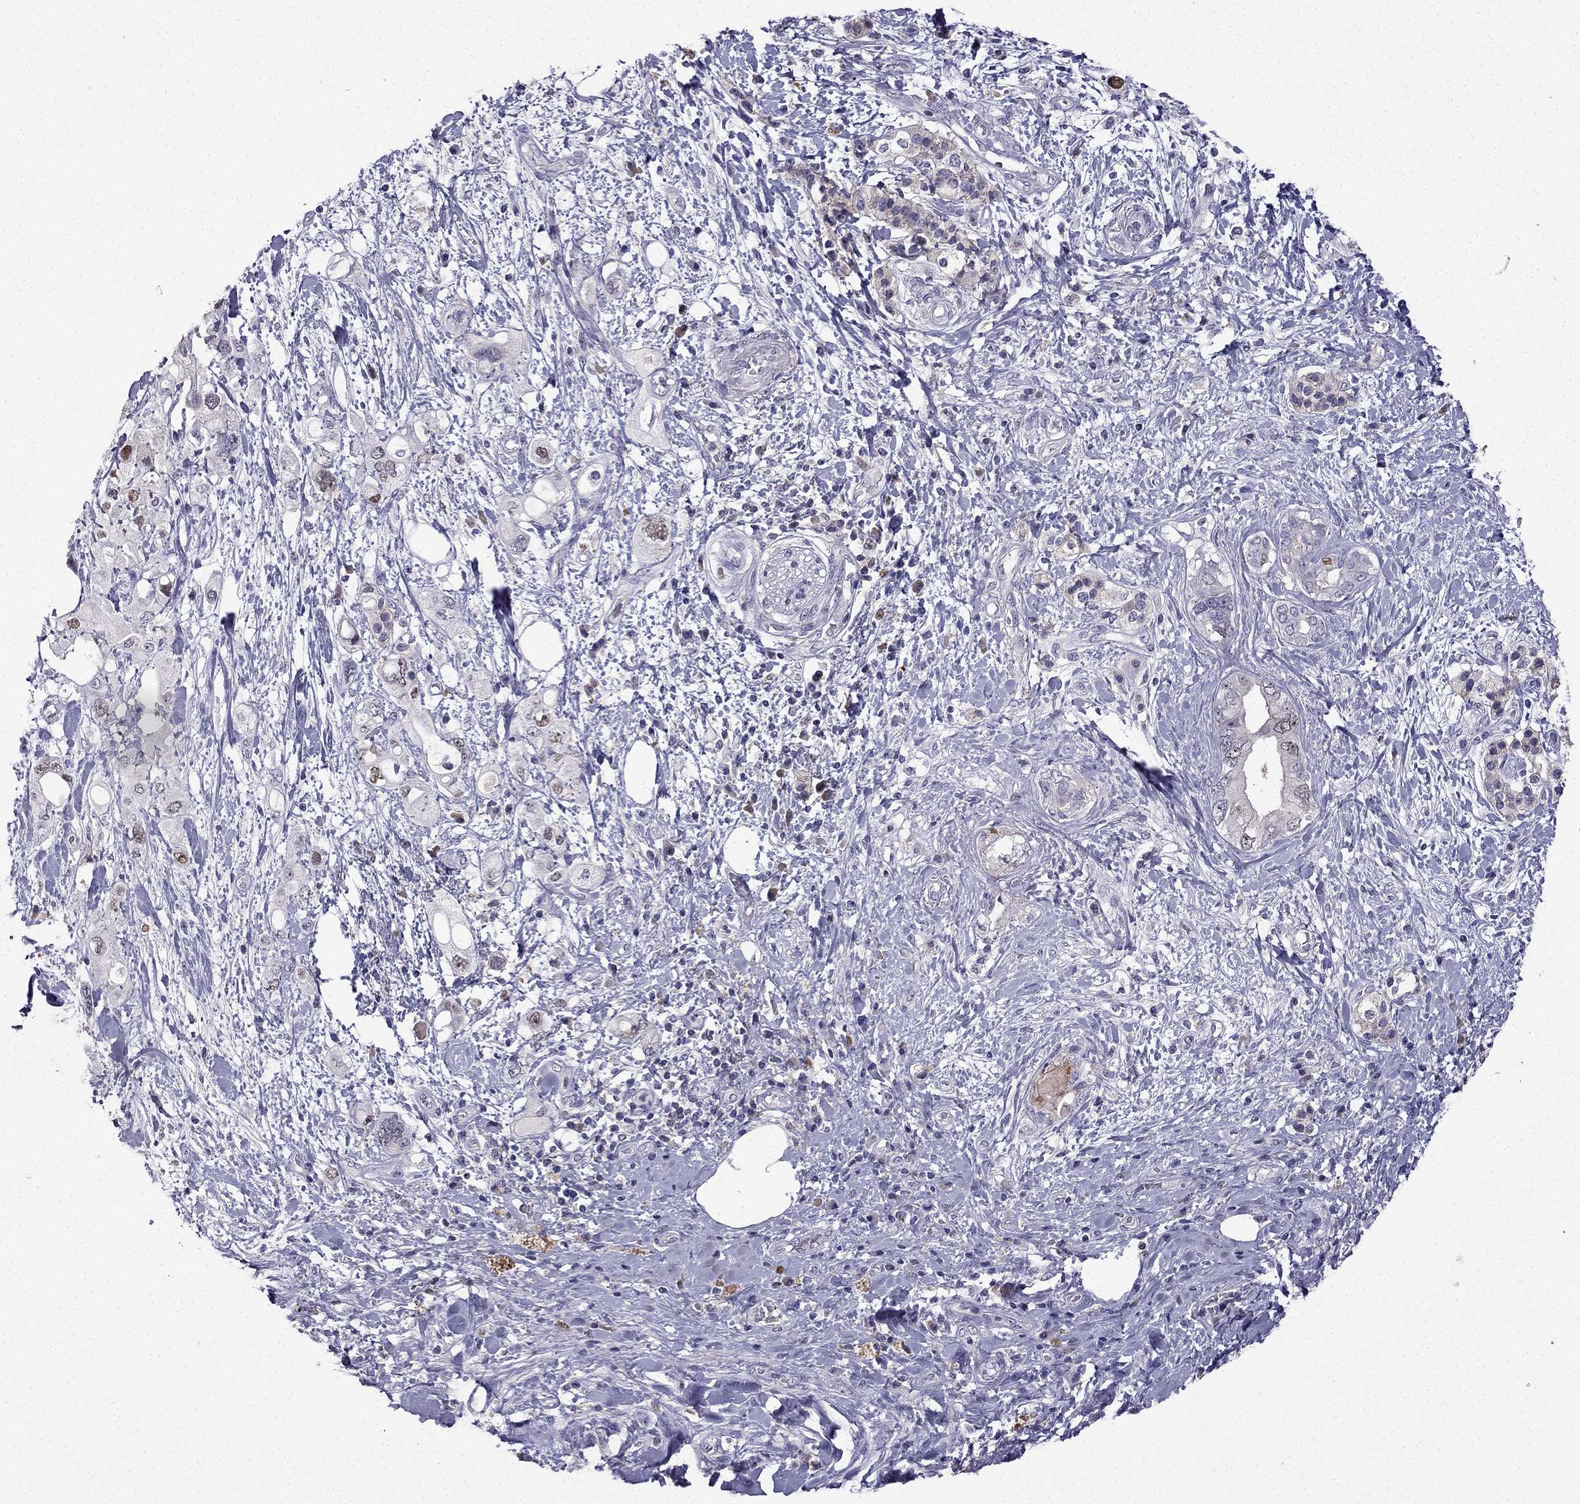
{"staining": {"intensity": "weak", "quantity": "<25%", "location": "nuclear"}, "tissue": "pancreatic cancer", "cell_type": "Tumor cells", "image_type": "cancer", "snomed": [{"axis": "morphology", "description": "Adenocarcinoma, NOS"}, {"axis": "topography", "description": "Pancreas"}], "caption": "The immunohistochemistry (IHC) photomicrograph has no significant staining in tumor cells of pancreatic adenocarcinoma tissue.", "gene": "UHRF1", "patient": {"sex": "female", "age": 56}}